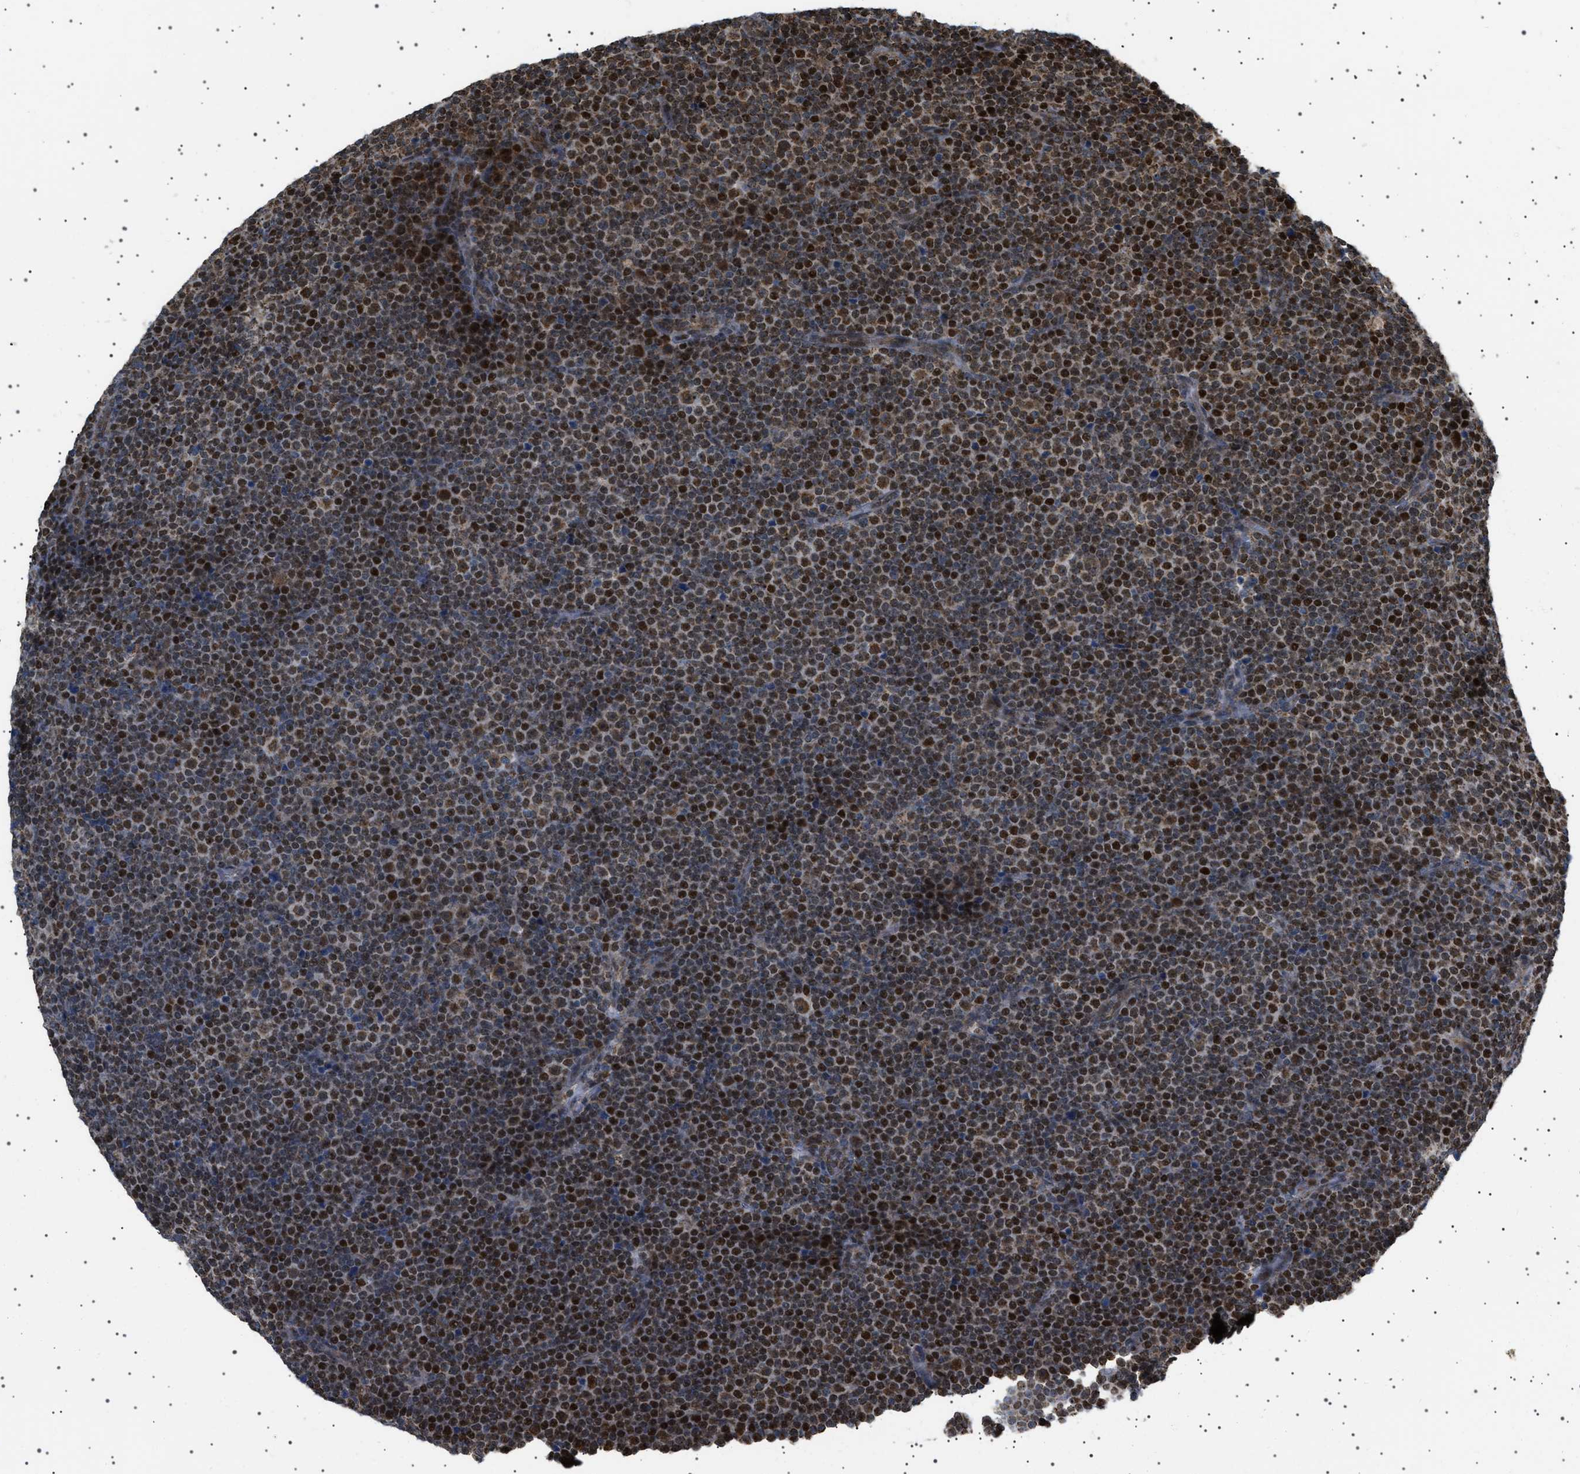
{"staining": {"intensity": "strong", "quantity": ">75%", "location": "cytoplasmic/membranous,nuclear"}, "tissue": "lymphoma", "cell_type": "Tumor cells", "image_type": "cancer", "snomed": [{"axis": "morphology", "description": "Malignant lymphoma, non-Hodgkin's type, Low grade"}, {"axis": "topography", "description": "Lymph node"}], "caption": "Immunohistochemistry (IHC) of human lymphoma exhibits high levels of strong cytoplasmic/membranous and nuclear positivity in about >75% of tumor cells.", "gene": "MELK", "patient": {"sex": "female", "age": 67}}